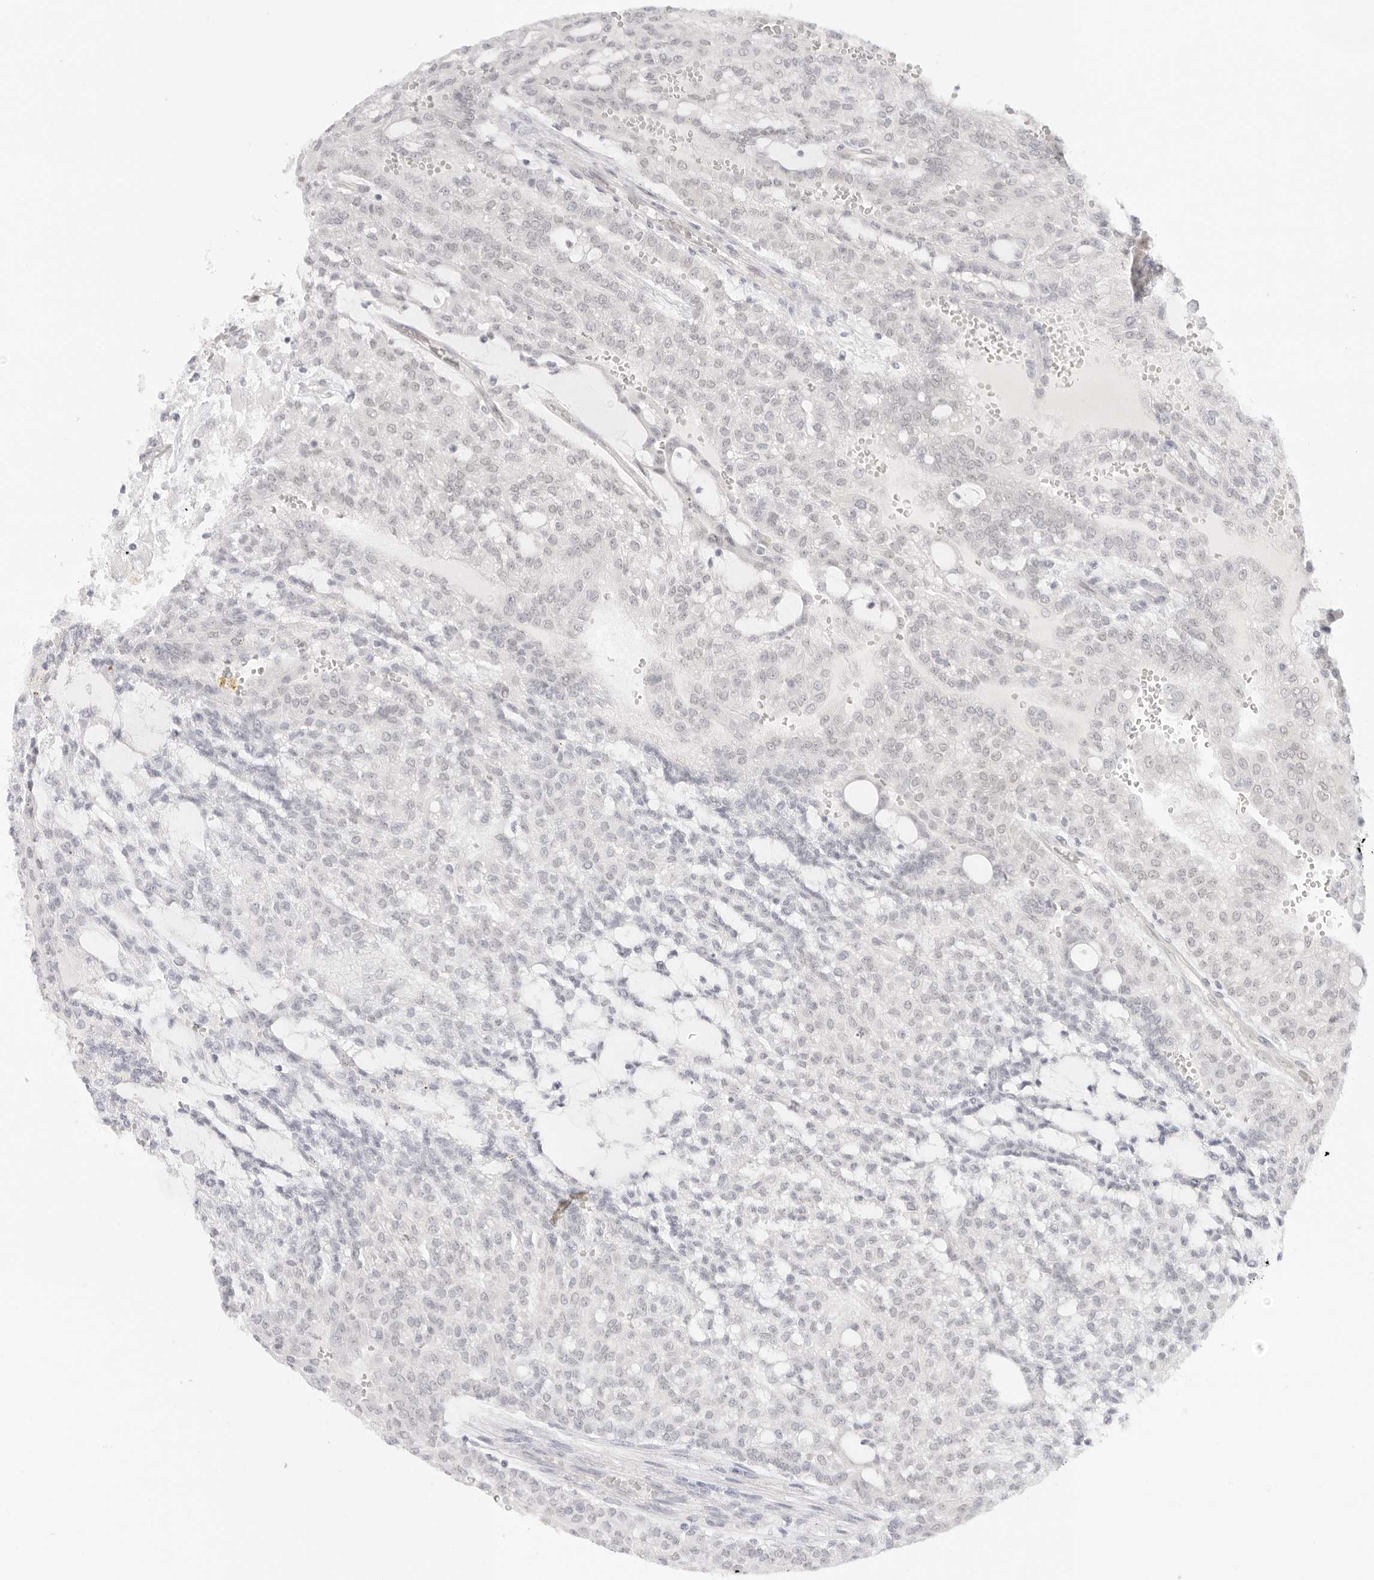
{"staining": {"intensity": "negative", "quantity": "none", "location": "none"}, "tissue": "renal cancer", "cell_type": "Tumor cells", "image_type": "cancer", "snomed": [{"axis": "morphology", "description": "Adenocarcinoma, NOS"}, {"axis": "topography", "description": "Kidney"}], "caption": "The IHC image has no significant expression in tumor cells of renal cancer tissue.", "gene": "MED18", "patient": {"sex": "male", "age": 63}}